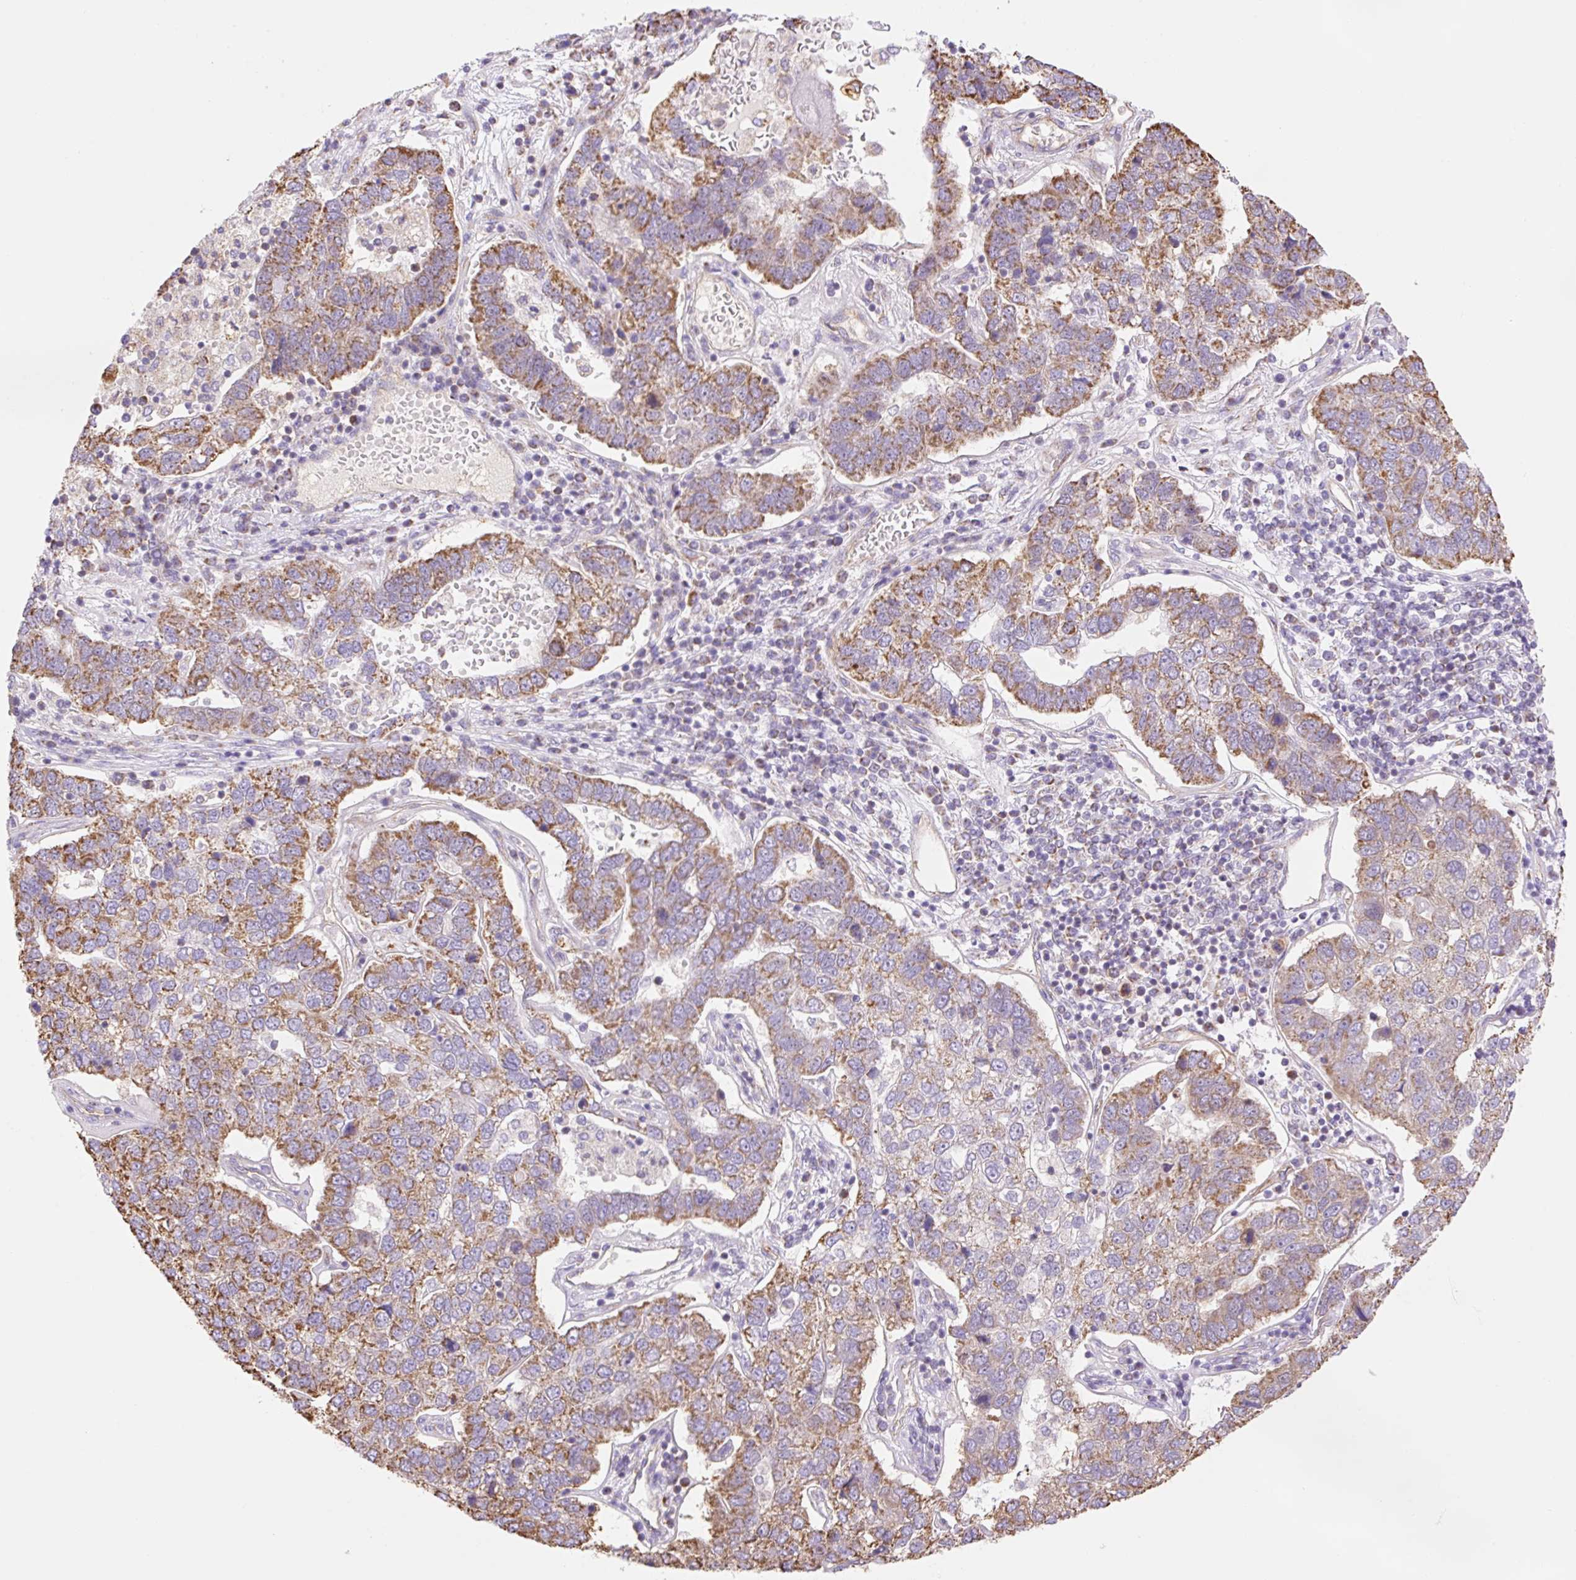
{"staining": {"intensity": "moderate", "quantity": ">75%", "location": "cytoplasmic/membranous"}, "tissue": "pancreatic cancer", "cell_type": "Tumor cells", "image_type": "cancer", "snomed": [{"axis": "morphology", "description": "Adenocarcinoma, NOS"}, {"axis": "topography", "description": "Pancreas"}], "caption": "Pancreatic cancer stained with DAB immunohistochemistry shows medium levels of moderate cytoplasmic/membranous staining in about >75% of tumor cells.", "gene": "ESAM", "patient": {"sex": "female", "age": 61}}